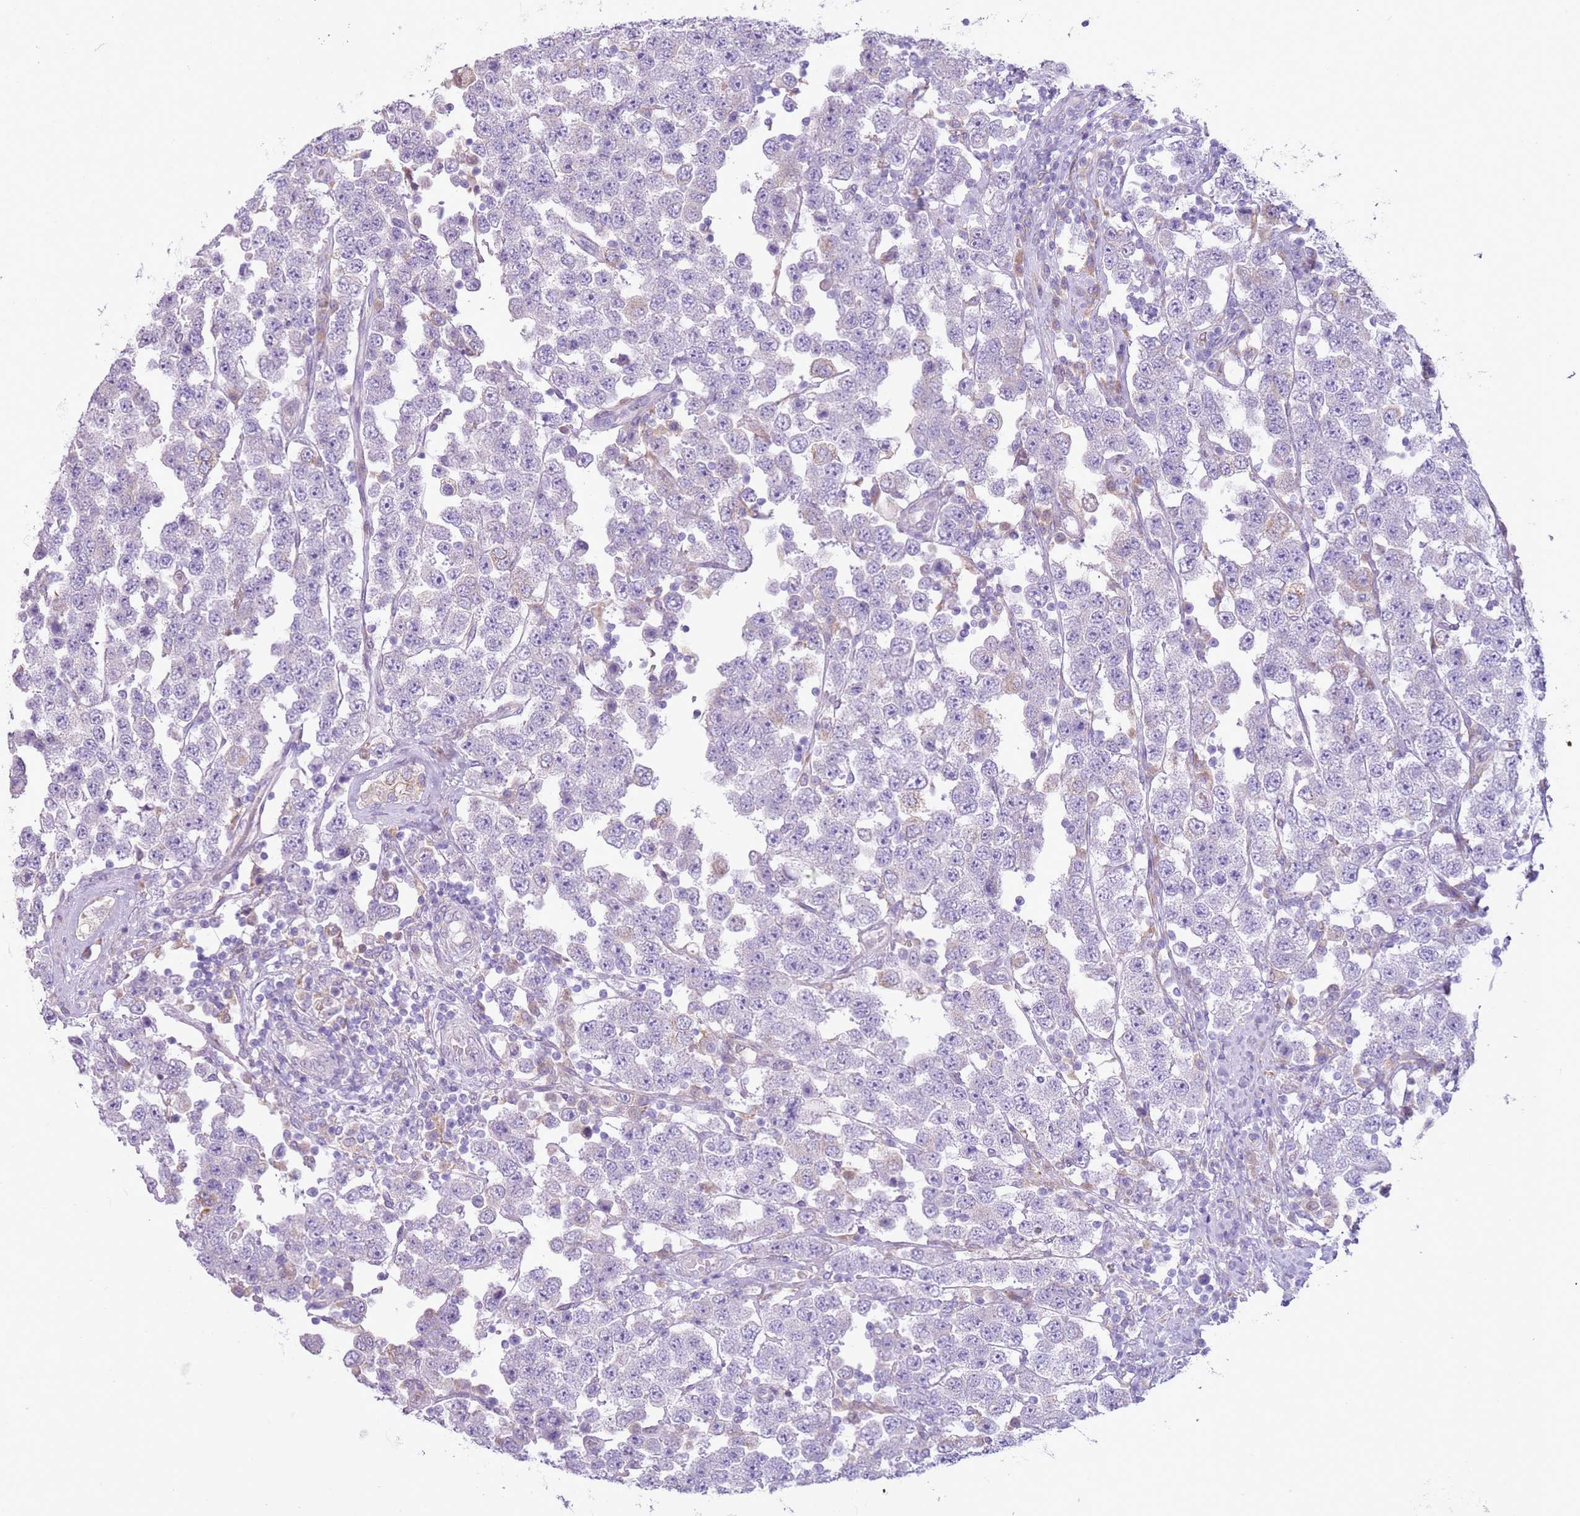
{"staining": {"intensity": "negative", "quantity": "none", "location": "none"}, "tissue": "testis cancer", "cell_type": "Tumor cells", "image_type": "cancer", "snomed": [{"axis": "morphology", "description": "Seminoma, NOS"}, {"axis": "topography", "description": "Testis"}], "caption": "Testis cancer (seminoma) was stained to show a protein in brown. There is no significant positivity in tumor cells.", "gene": "OAF", "patient": {"sex": "male", "age": 28}}